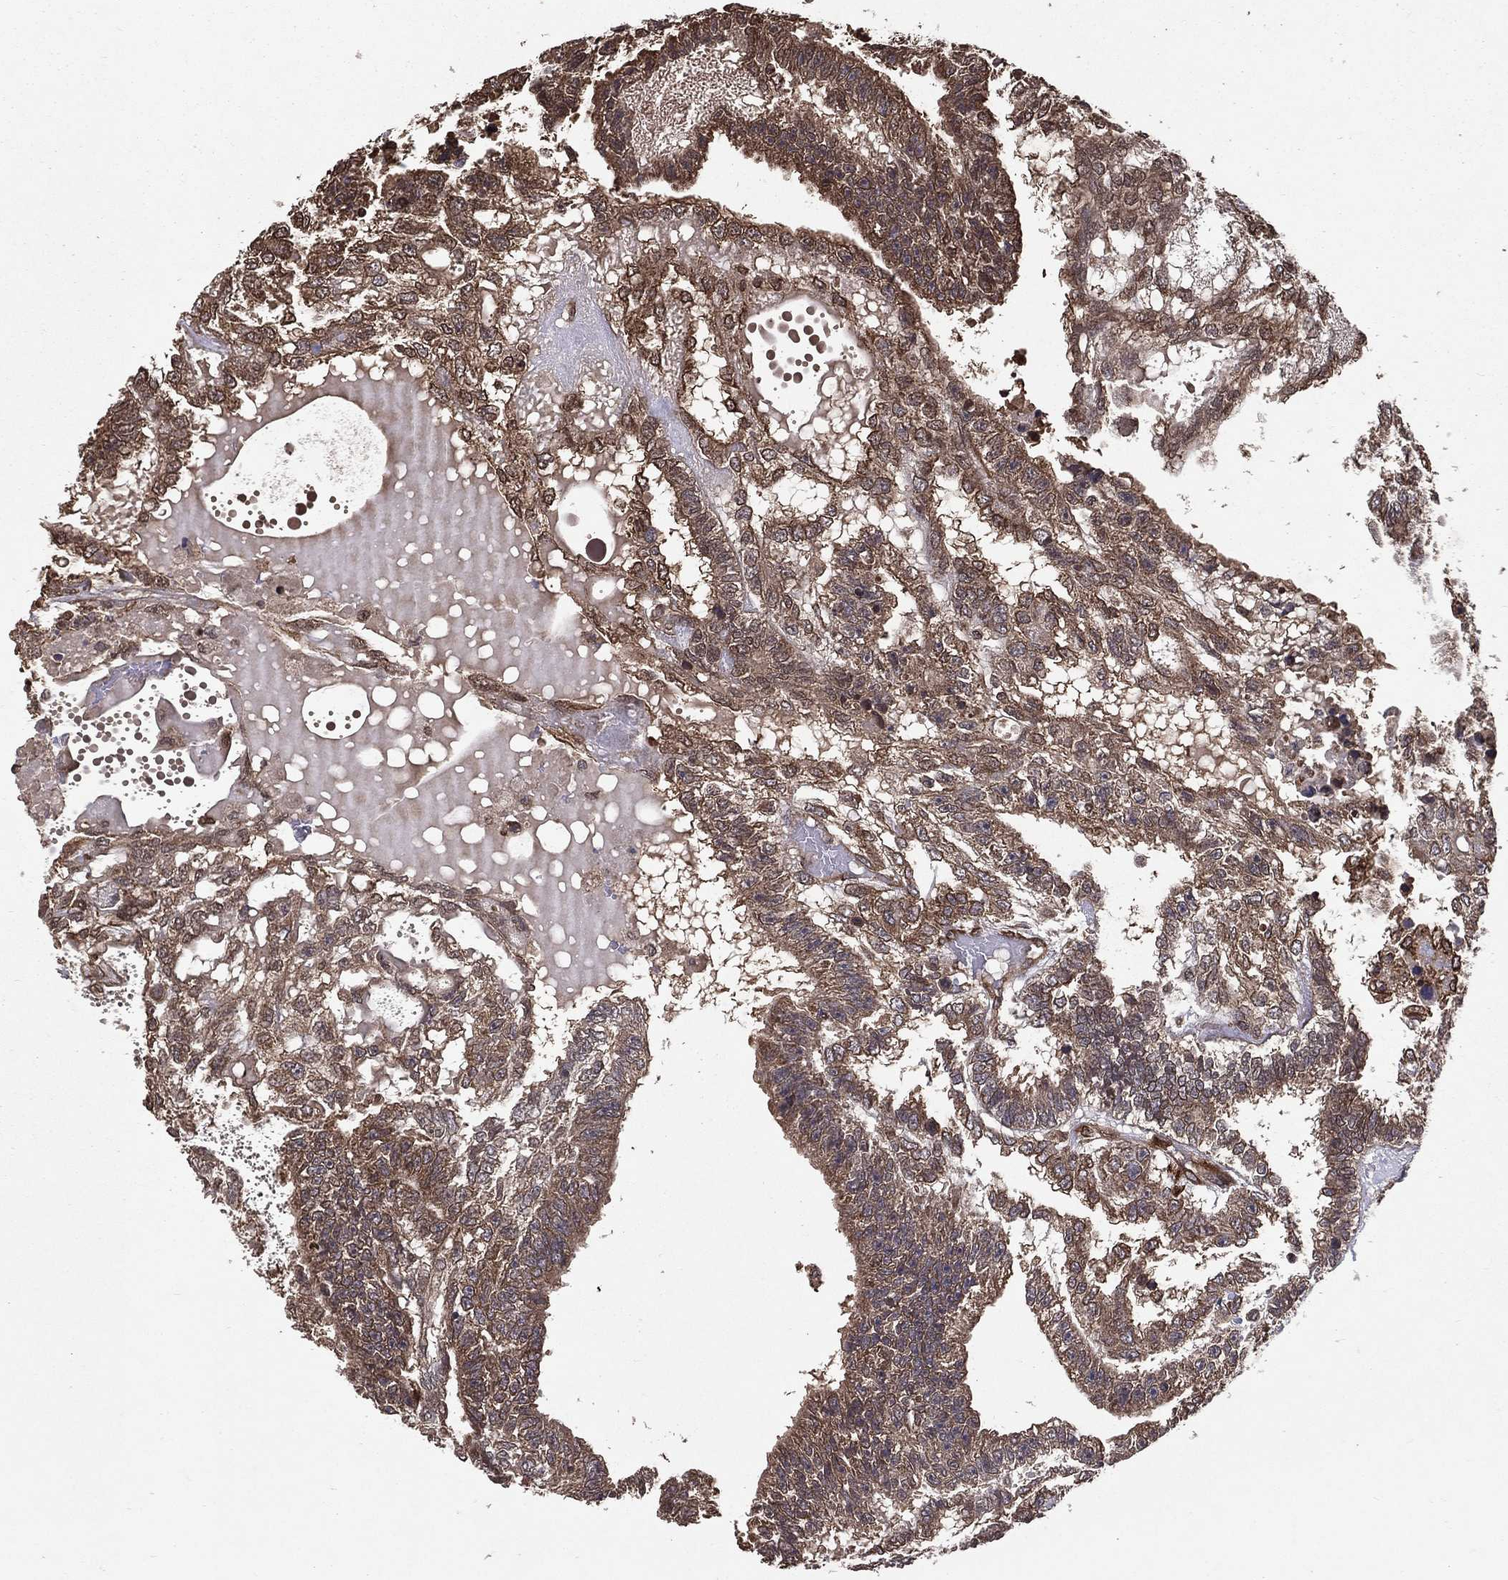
{"staining": {"intensity": "weak", "quantity": ">75%", "location": "cytoplasmic/membranous"}, "tissue": "testis cancer", "cell_type": "Tumor cells", "image_type": "cancer", "snomed": [{"axis": "morphology", "description": "Seminoma, NOS"}, {"axis": "morphology", "description": "Carcinoma, Embryonal, NOS"}, {"axis": "topography", "description": "Testis"}], "caption": "About >75% of tumor cells in testis cancer demonstrate weak cytoplasmic/membranous protein positivity as visualized by brown immunohistochemical staining.", "gene": "CERS2", "patient": {"sex": "male", "age": 41}}